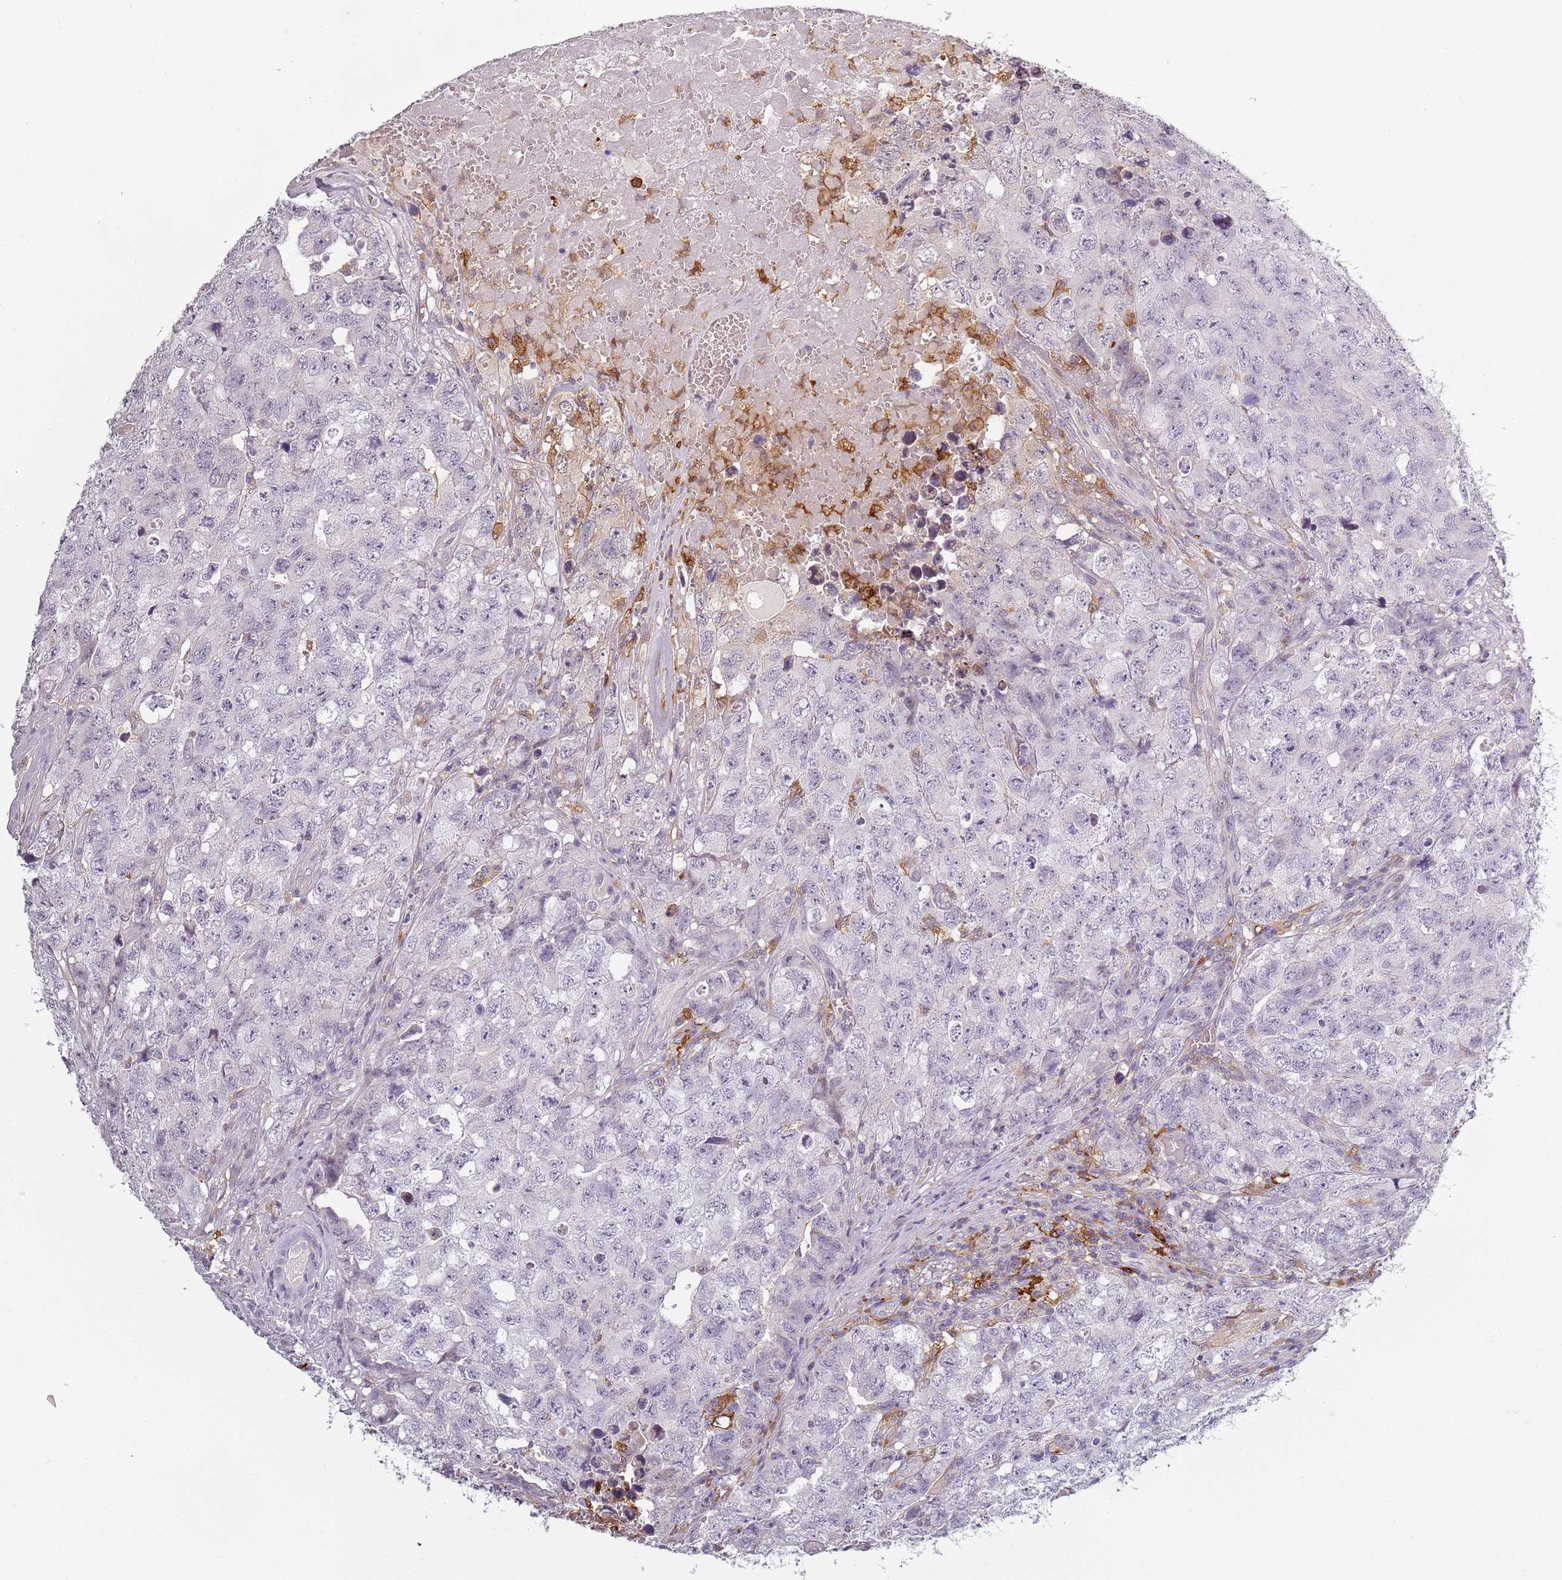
{"staining": {"intensity": "negative", "quantity": "none", "location": "none"}, "tissue": "testis cancer", "cell_type": "Tumor cells", "image_type": "cancer", "snomed": [{"axis": "morphology", "description": "Carcinoma, Embryonal, NOS"}, {"axis": "topography", "description": "Testis"}], "caption": "A high-resolution image shows IHC staining of testis cancer (embryonal carcinoma), which exhibits no significant expression in tumor cells. (DAB (3,3'-diaminobenzidine) immunohistochemistry, high magnification).", "gene": "CC2D2B", "patient": {"sex": "male", "age": 31}}